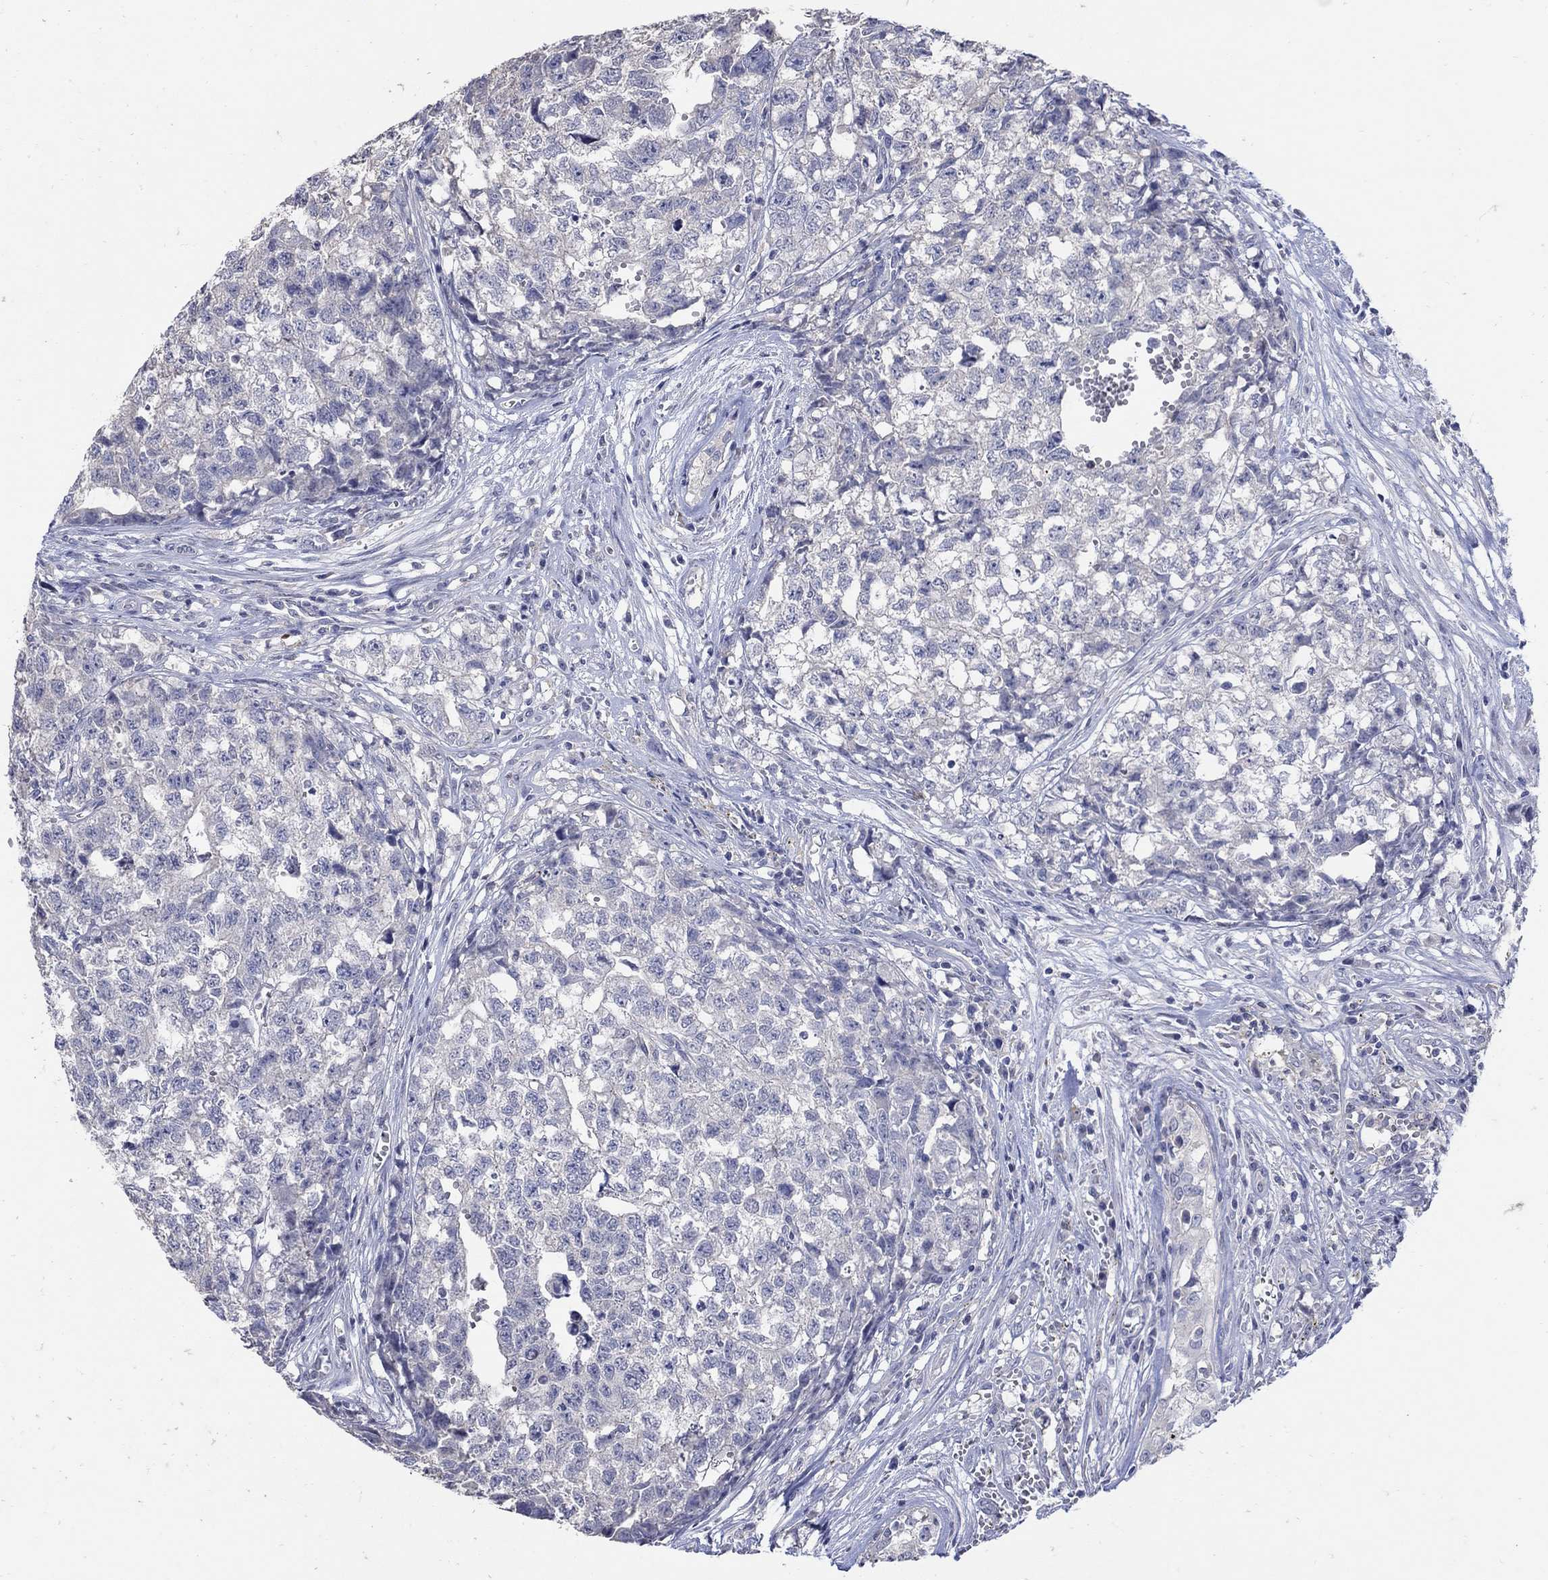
{"staining": {"intensity": "negative", "quantity": "none", "location": "none"}, "tissue": "testis cancer", "cell_type": "Tumor cells", "image_type": "cancer", "snomed": [{"axis": "morphology", "description": "Seminoma, NOS"}, {"axis": "morphology", "description": "Carcinoma, Embryonal, NOS"}, {"axis": "topography", "description": "Testis"}], "caption": "The photomicrograph demonstrates no significant positivity in tumor cells of testis cancer.", "gene": "CETN1", "patient": {"sex": "male", "age": 22}}